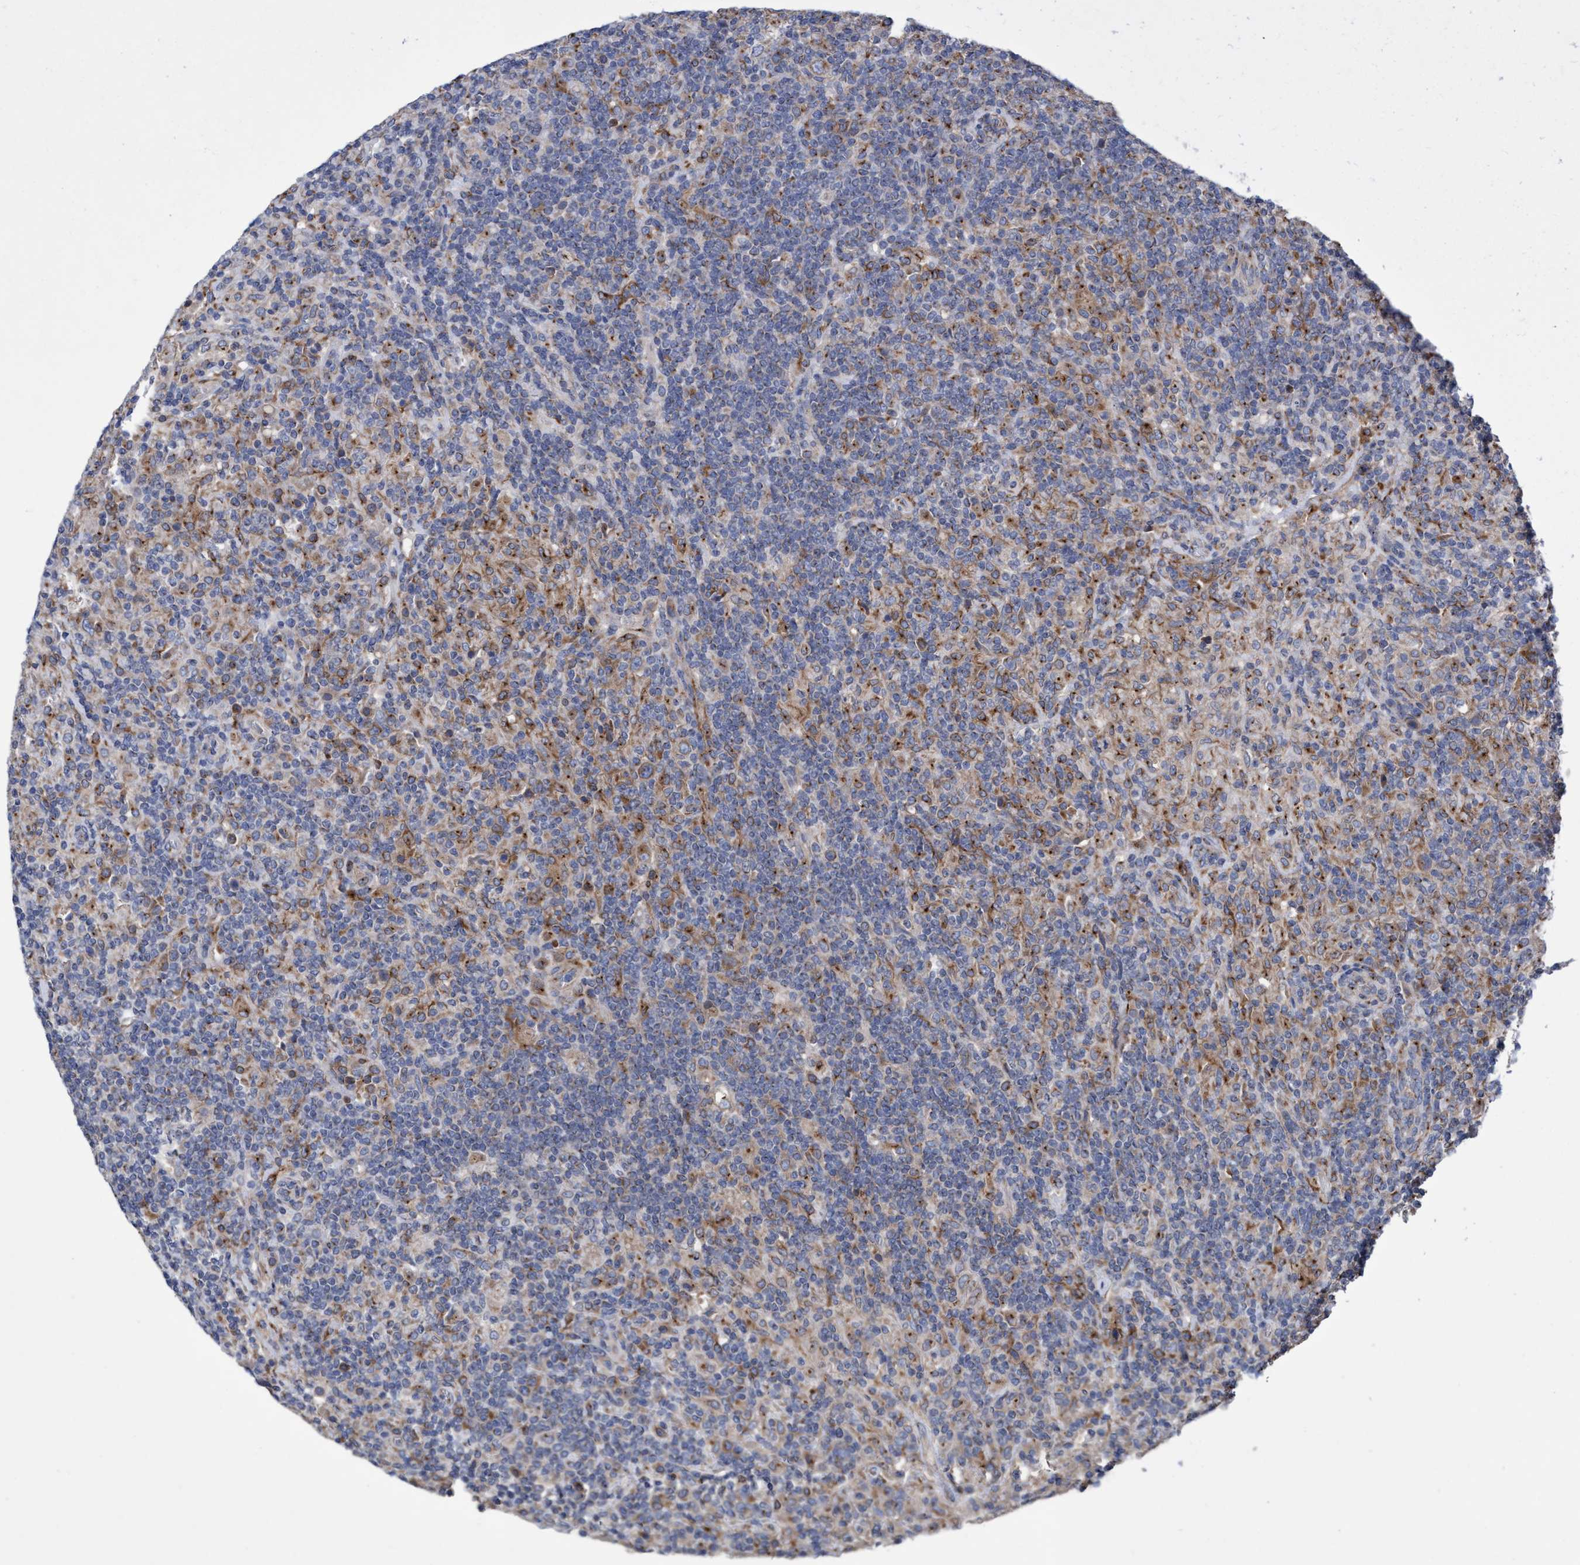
{"staining": {"intensity": "weak", "quantity": ">75%", "location": "cytoplasmic/membranous"}, "tissue": "lymphoma", "cell_type": "Tumor cells", "image_type": "cancer", "snomed": [{"axis": "morphology", "description": "Hodgkin's disease, NOS"}, {"axis": "topography", "description": "Lymph node"}], "caption": "Immunohistochemical staining of Hodgkin's disease demonstrates low levels of weak cytoplasmic/membranous protein expression in approximately >75% of tumor cells.", "gene": "BICD2", "patient": {"sex": "male", "age": 70}}